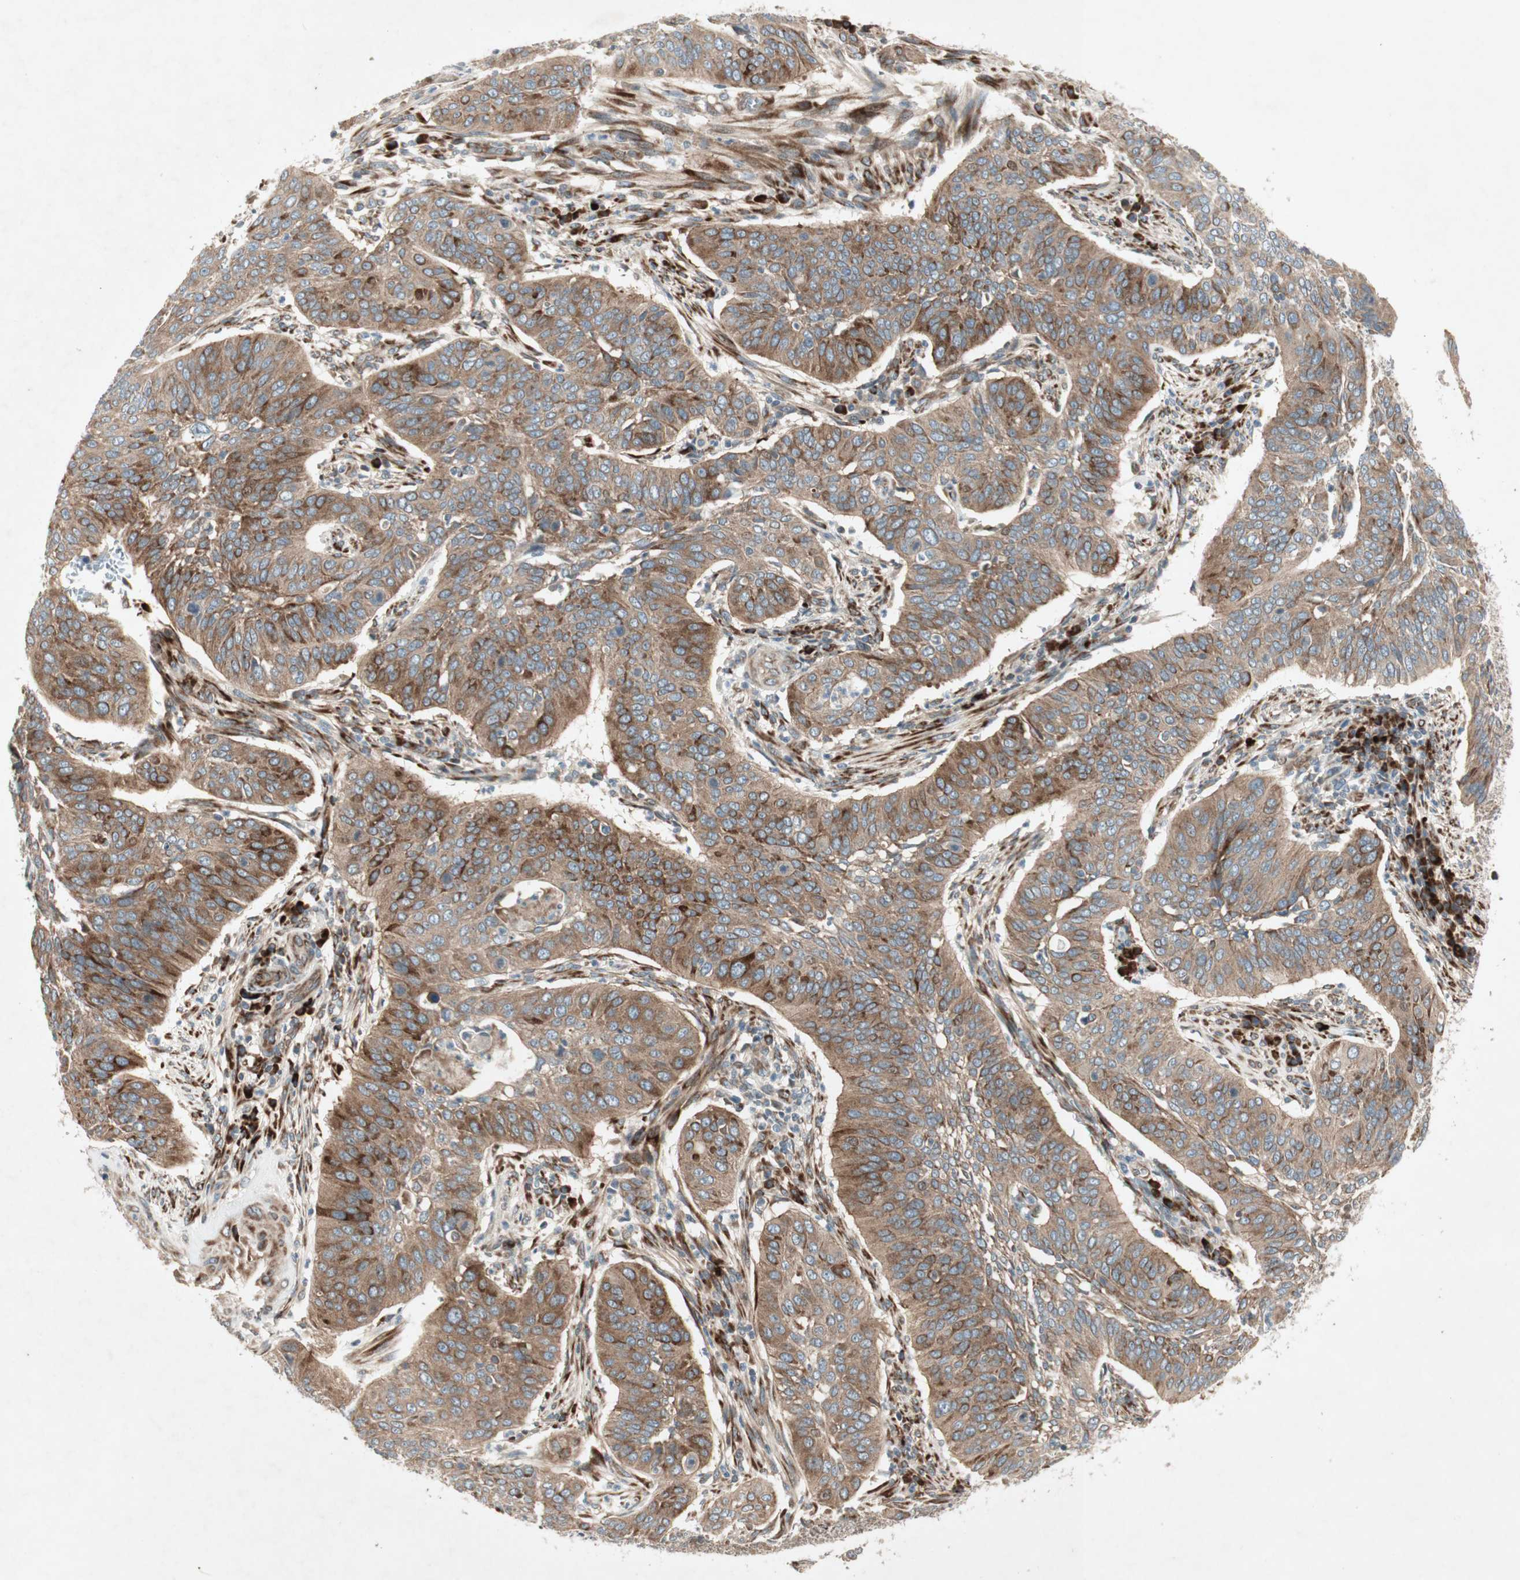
{"staining": {"intensity": "moderate", "quantity": ">75%", "location": "cytoplasmic/membranous"}, "tissue": "cervical cancer", "cell_type": "Tumor cells", "image_type": "cancer", "snomed": [{"axis": "morphology", "description": "Squamous cell carcinoma, NOS"}, {"axis": "topography", "description": "Cervix"}], "caption": "Cervical cancer (squamous cell carcinoma) was stained to show a protein in brown. There is medium levels of moderate cytoplasmic/membranous staining in about >75% of tumor cells. (DAB = brown stain, brightfield microscopy at high magnification).", "gene": "APOO", "patient": {"sex": "female", "age": 39}}